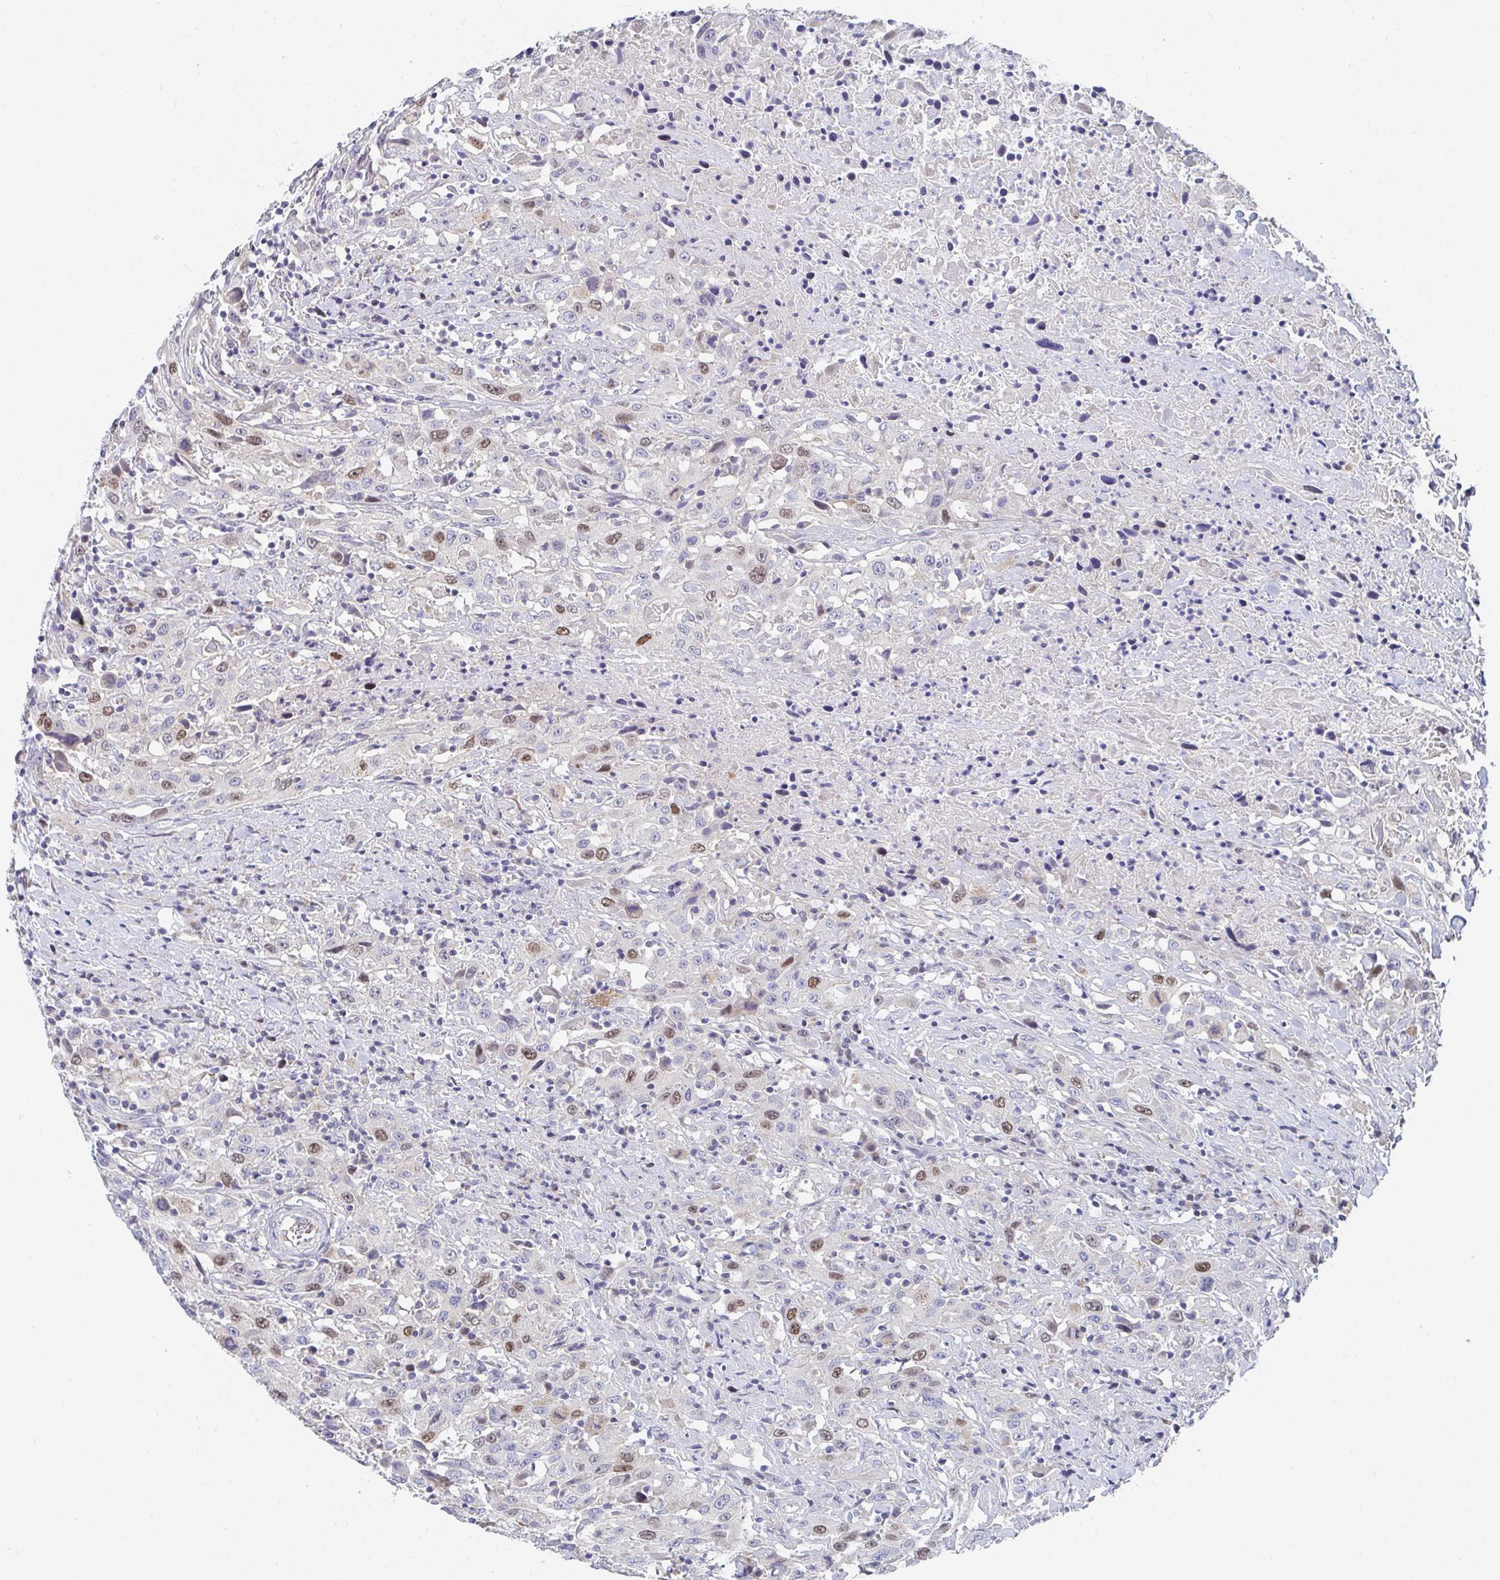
{"staining": {"intensity": "moderate", "quantity": "<25%", "location": "nuclear"}, "tissue": "urothelial cancer", "cell_type": "Tumor cells", "image_type": "cancer", "snomed": [{"axis": "morphology", "description": "Urothelial carcinoma, High grade"}, {"axis": "topography", "description": "Urinary bladder"}], "caption": "A brown stain highlights moderate nuclear staining of a protein in urothelial cancer tumor cells. (Stains: DAB in brown, nuclei in blue, Microscopy: brightfield microscopy at high magnification).", "gene": "ATP5F1C", "patient": {"sex": "male", "age": 61}}